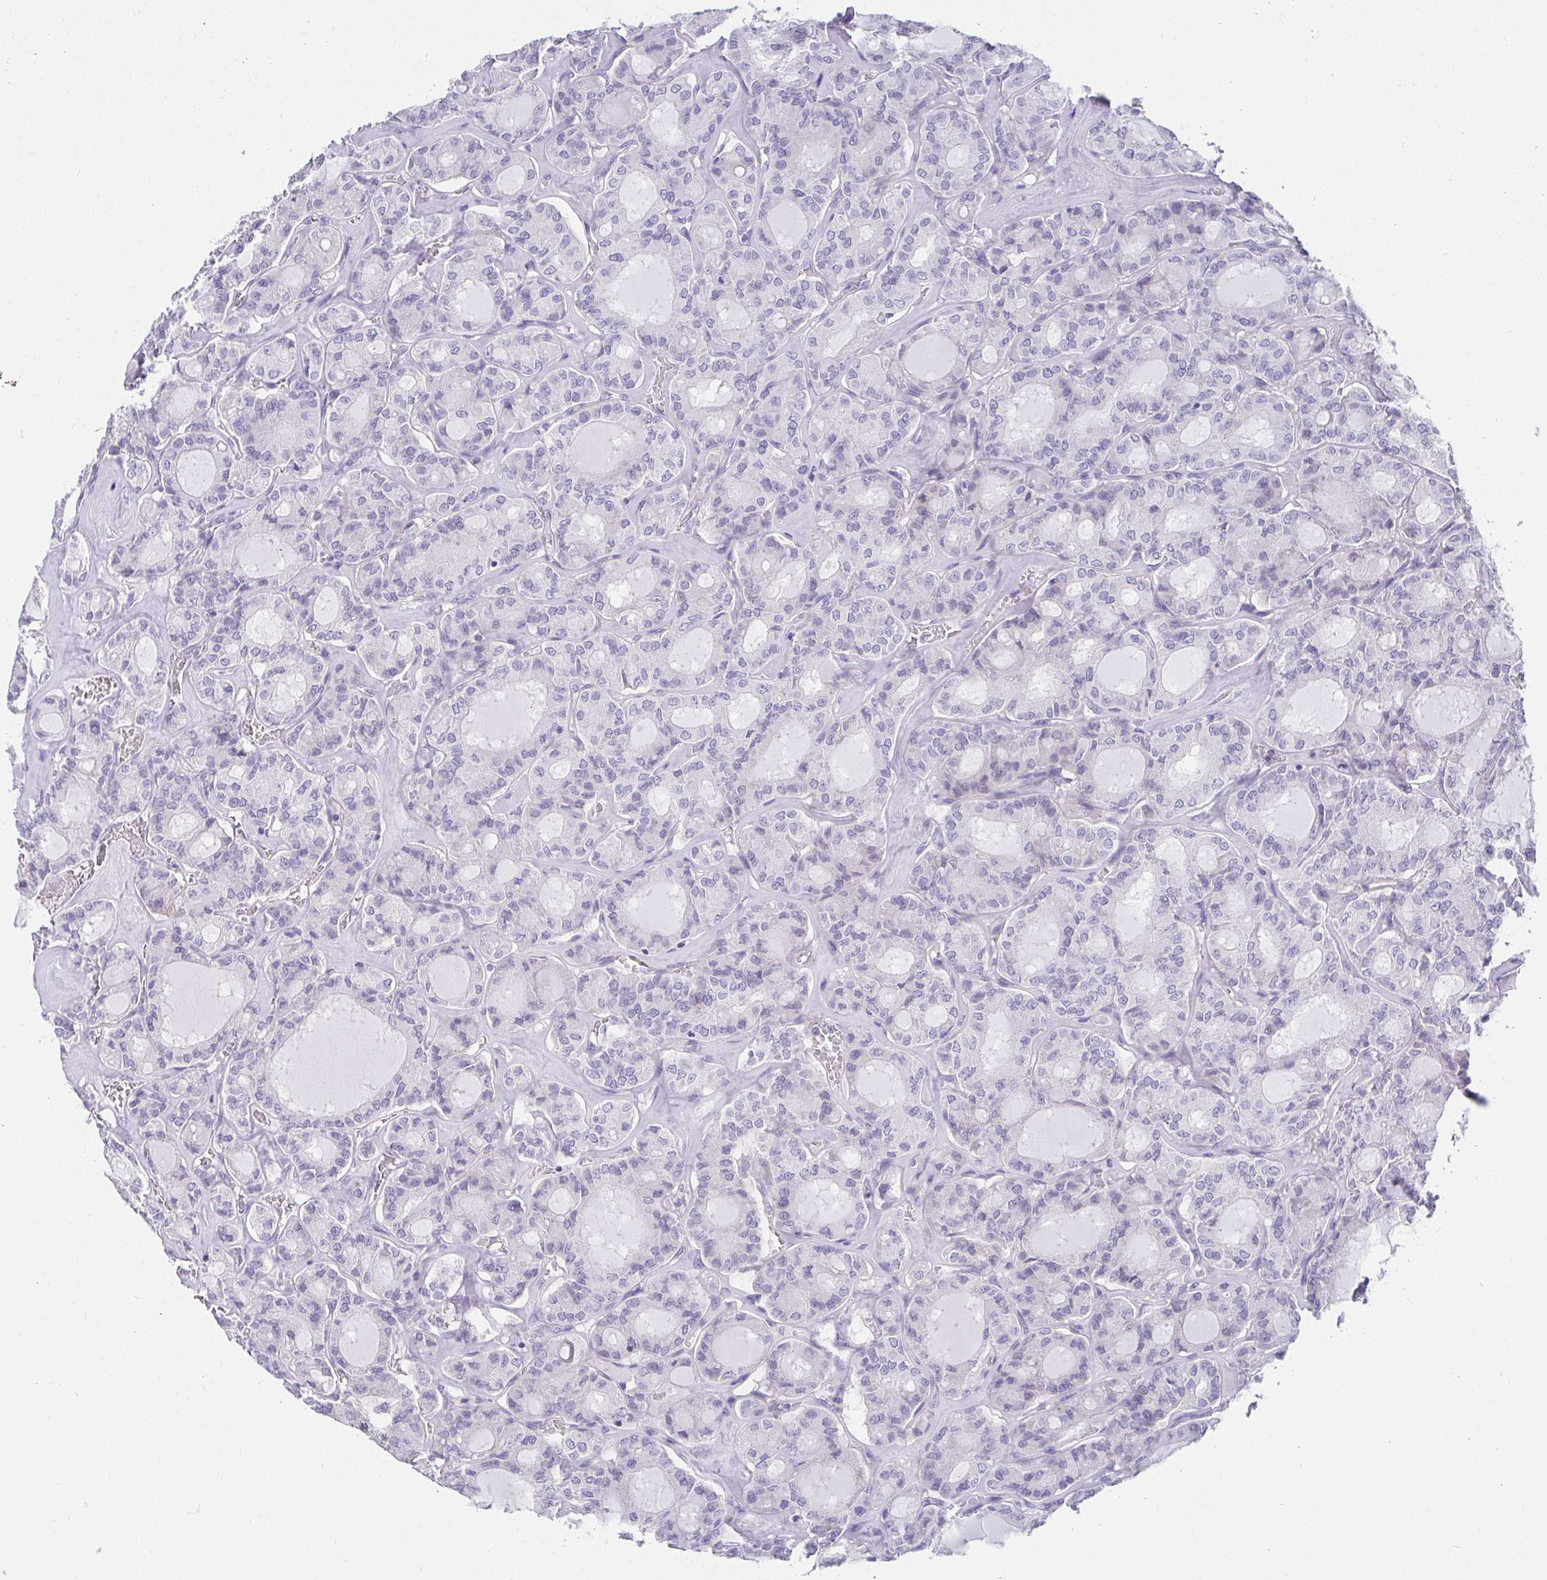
{"staining": {"intensity": "negative", "quantity": "none", "location": "none"}, "tissue": "thyroid cancer", "cell_type": "Tumor cells", "image_type": "cancer", "snomed": [{"axis": "morphology", "description": "Papillary adenocarcinoma, NOS"}, {"axis": "topography", "description": "Thyroid gland"}], "caption": "Image shows no protein expression in tumor cells of thyroid papillary adenocarcinoma tissue.", "gene": "VGLL1", "patient": {"sex": "male", "age": 87}}